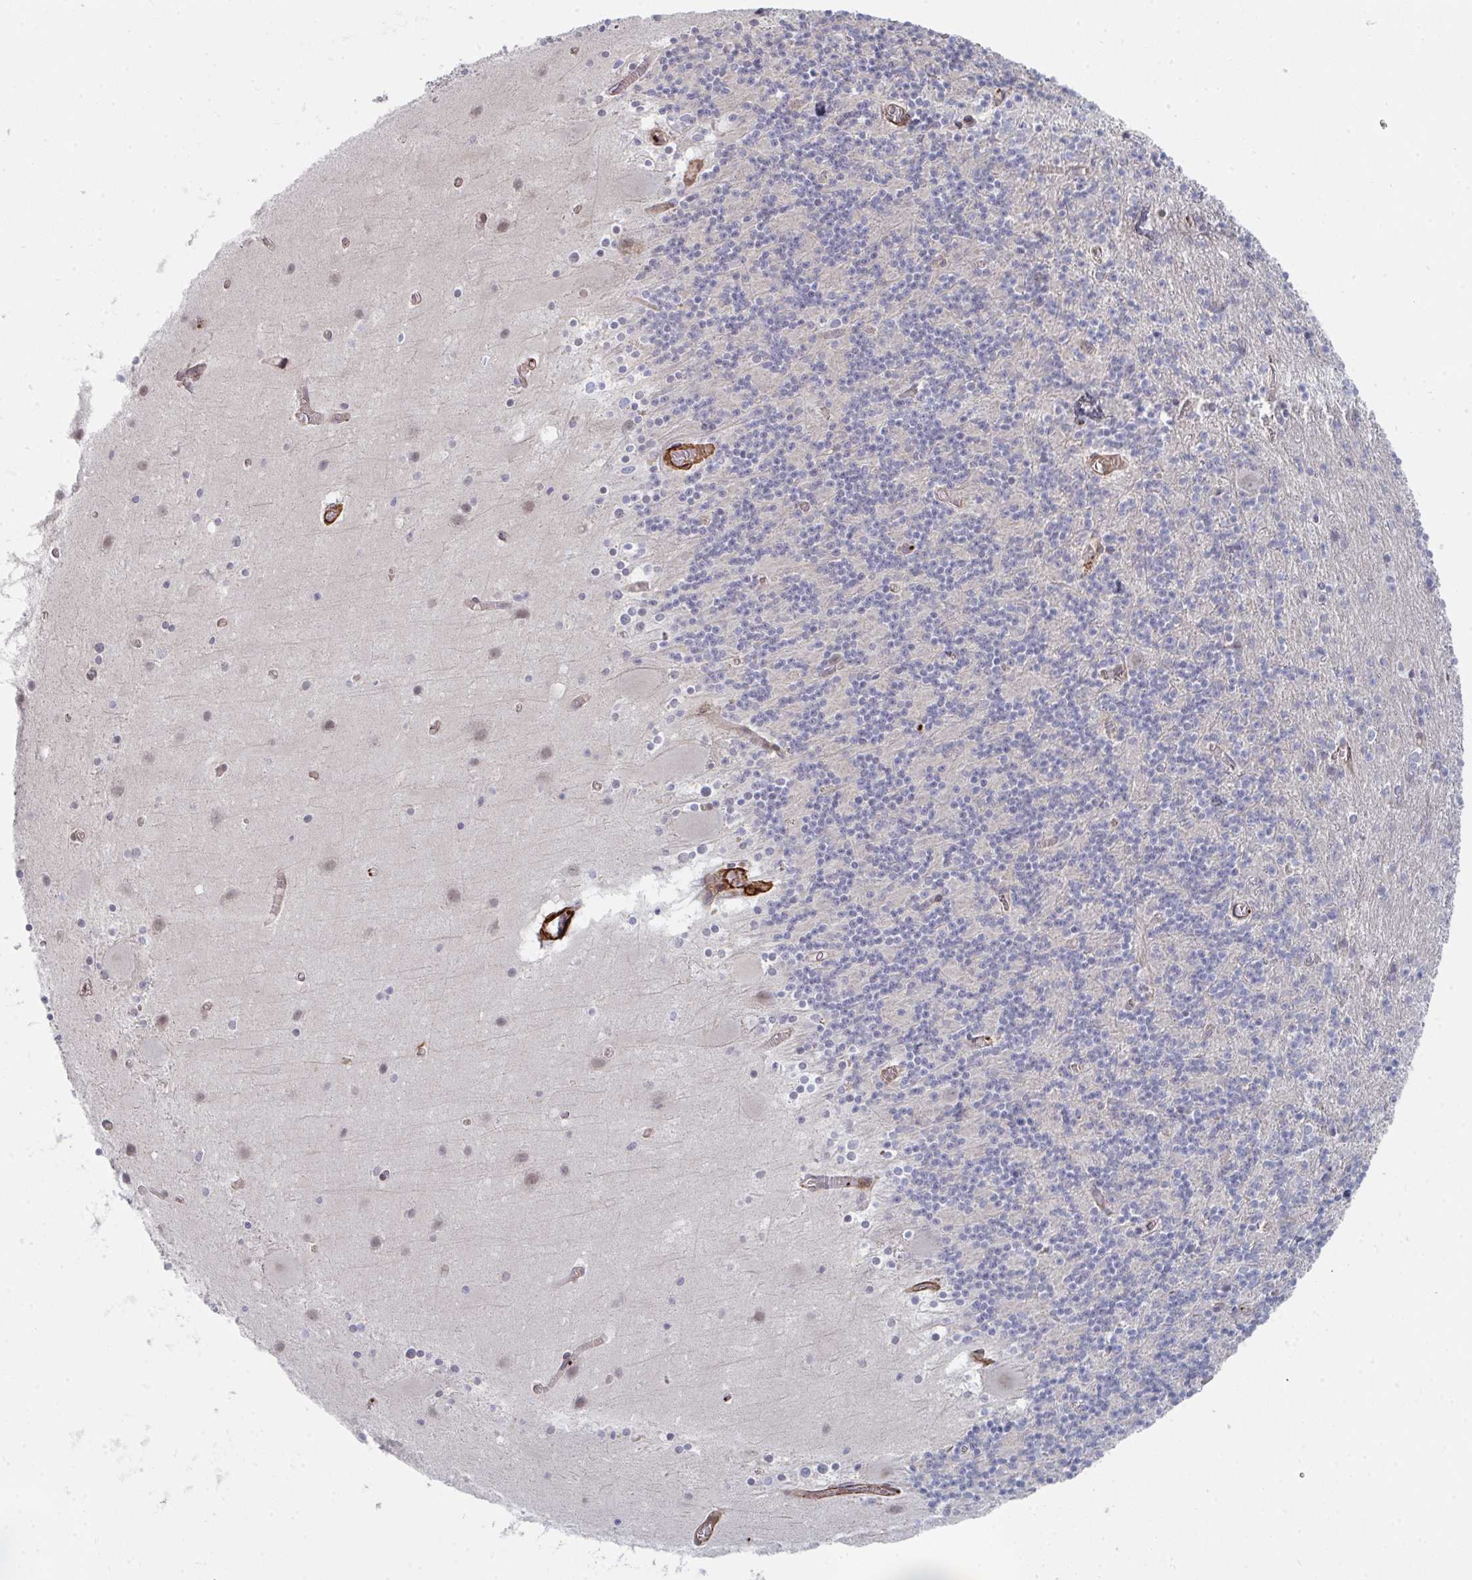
{"staining": {"intensity": "negative", "quantity": "none", "location": "none"}, "tissue": "cerebellum", "cell_type": "Cells in granular layer", "image_type": "normal", "snomed": [{"axis": "morphology", "description": "Normal tissue, NOS"}, {"axis": "topography", "description": "Cerebellum"}], "caption": "Immunohistochemistry (IHC) of benign cerebellum demonstrates no positivity in cells in granular layer.", "gene": "NEURL4", "patient": {"sex": "male", "age": 70}}